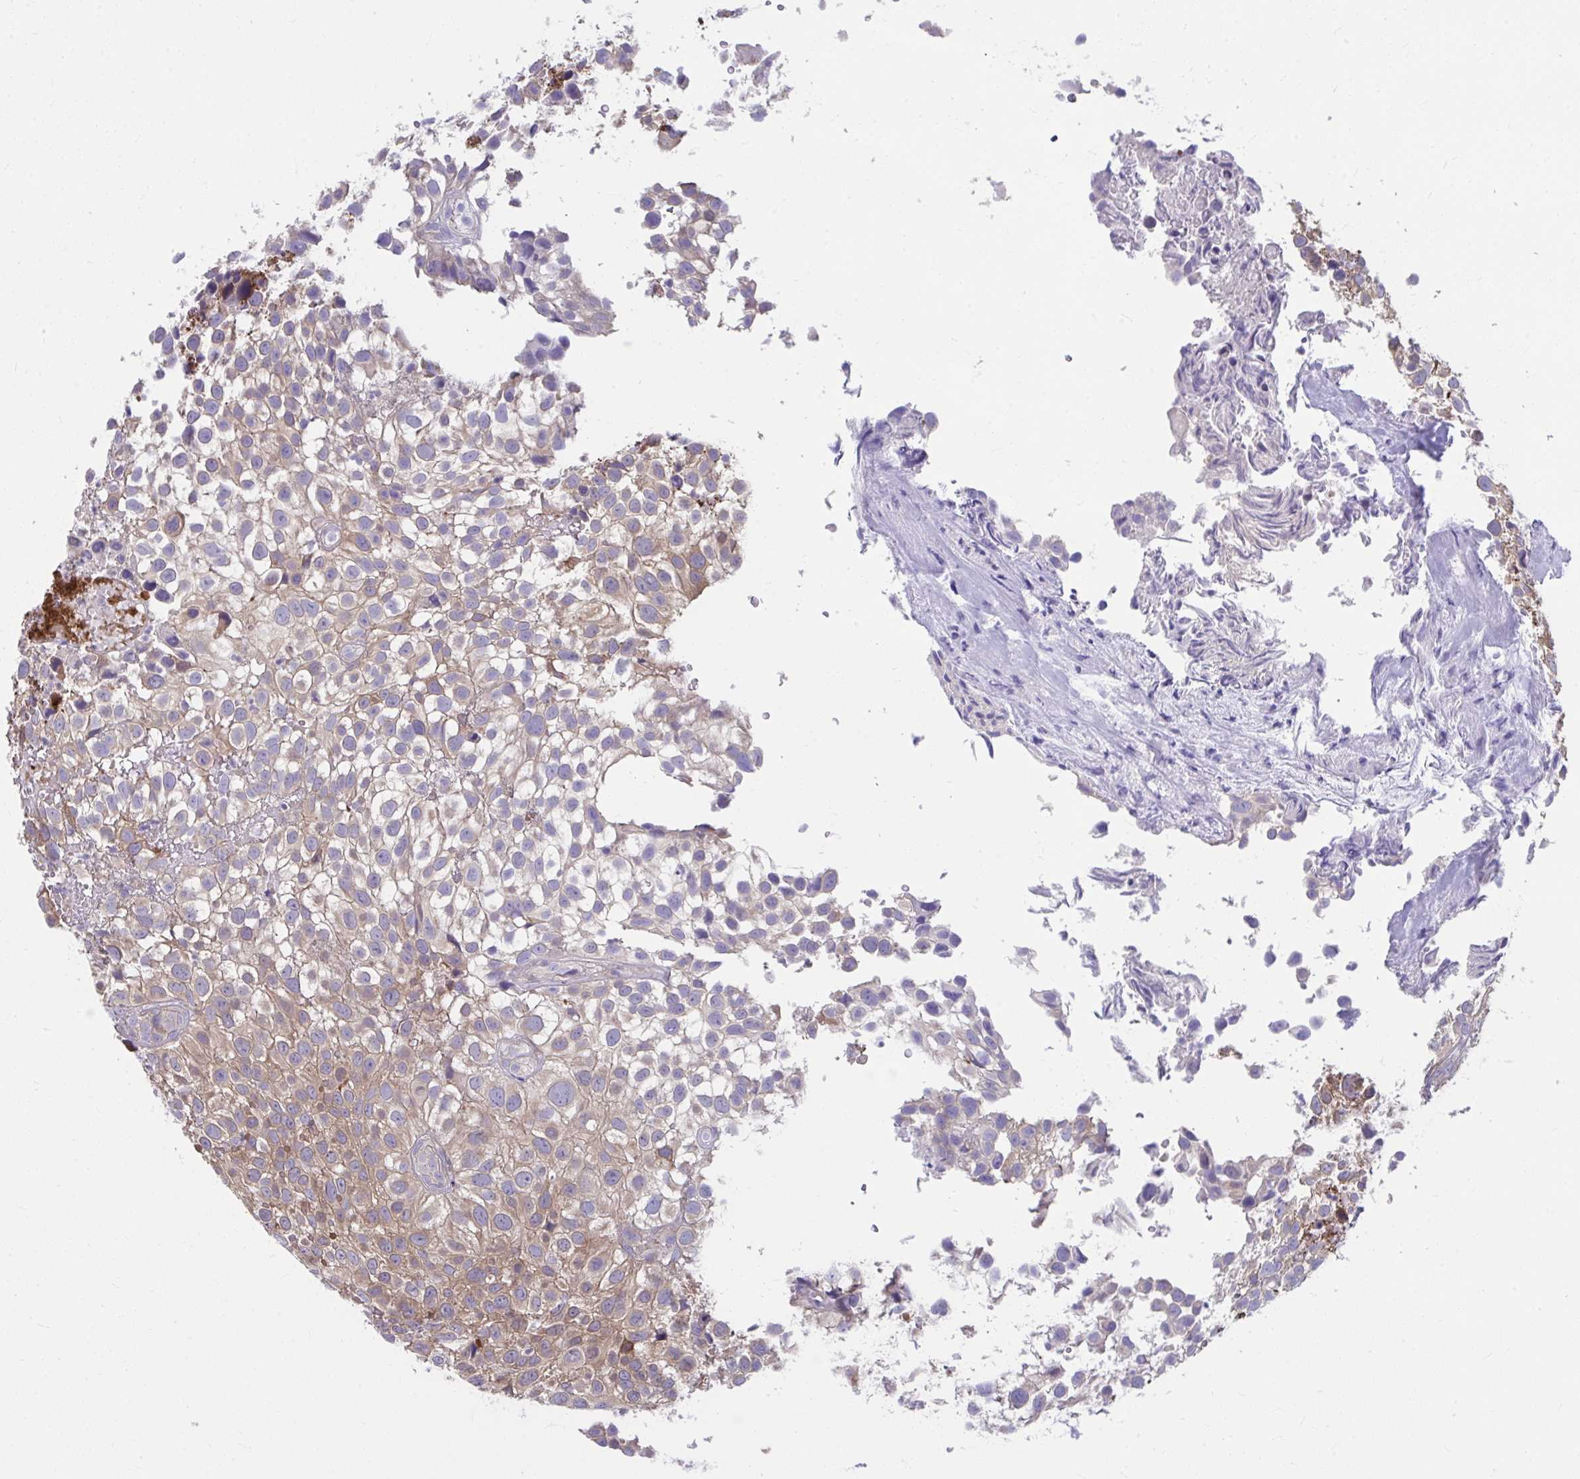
{"staining": {"intensity": "weak", "quantity": ">75%", "location": "cytoplasmic/membranous"}, "tissue": "urothelial cancer", "cell_type": "Tumor cells", "image_type": "cancer", "snomed": [{"axis": "morphology", "description": "Urothelial carcinoma, High grade"}, {"axis": "topography", "description": "Urinary bladder"}], "caption": "Urothelial cancer stained with a brown dye demonstrates weak cytoplasmic/membranous positive positivity in about >75% of tumor cells.", "gene": "PCDHB7", "patient": {"sex": "male", "age": 56}}